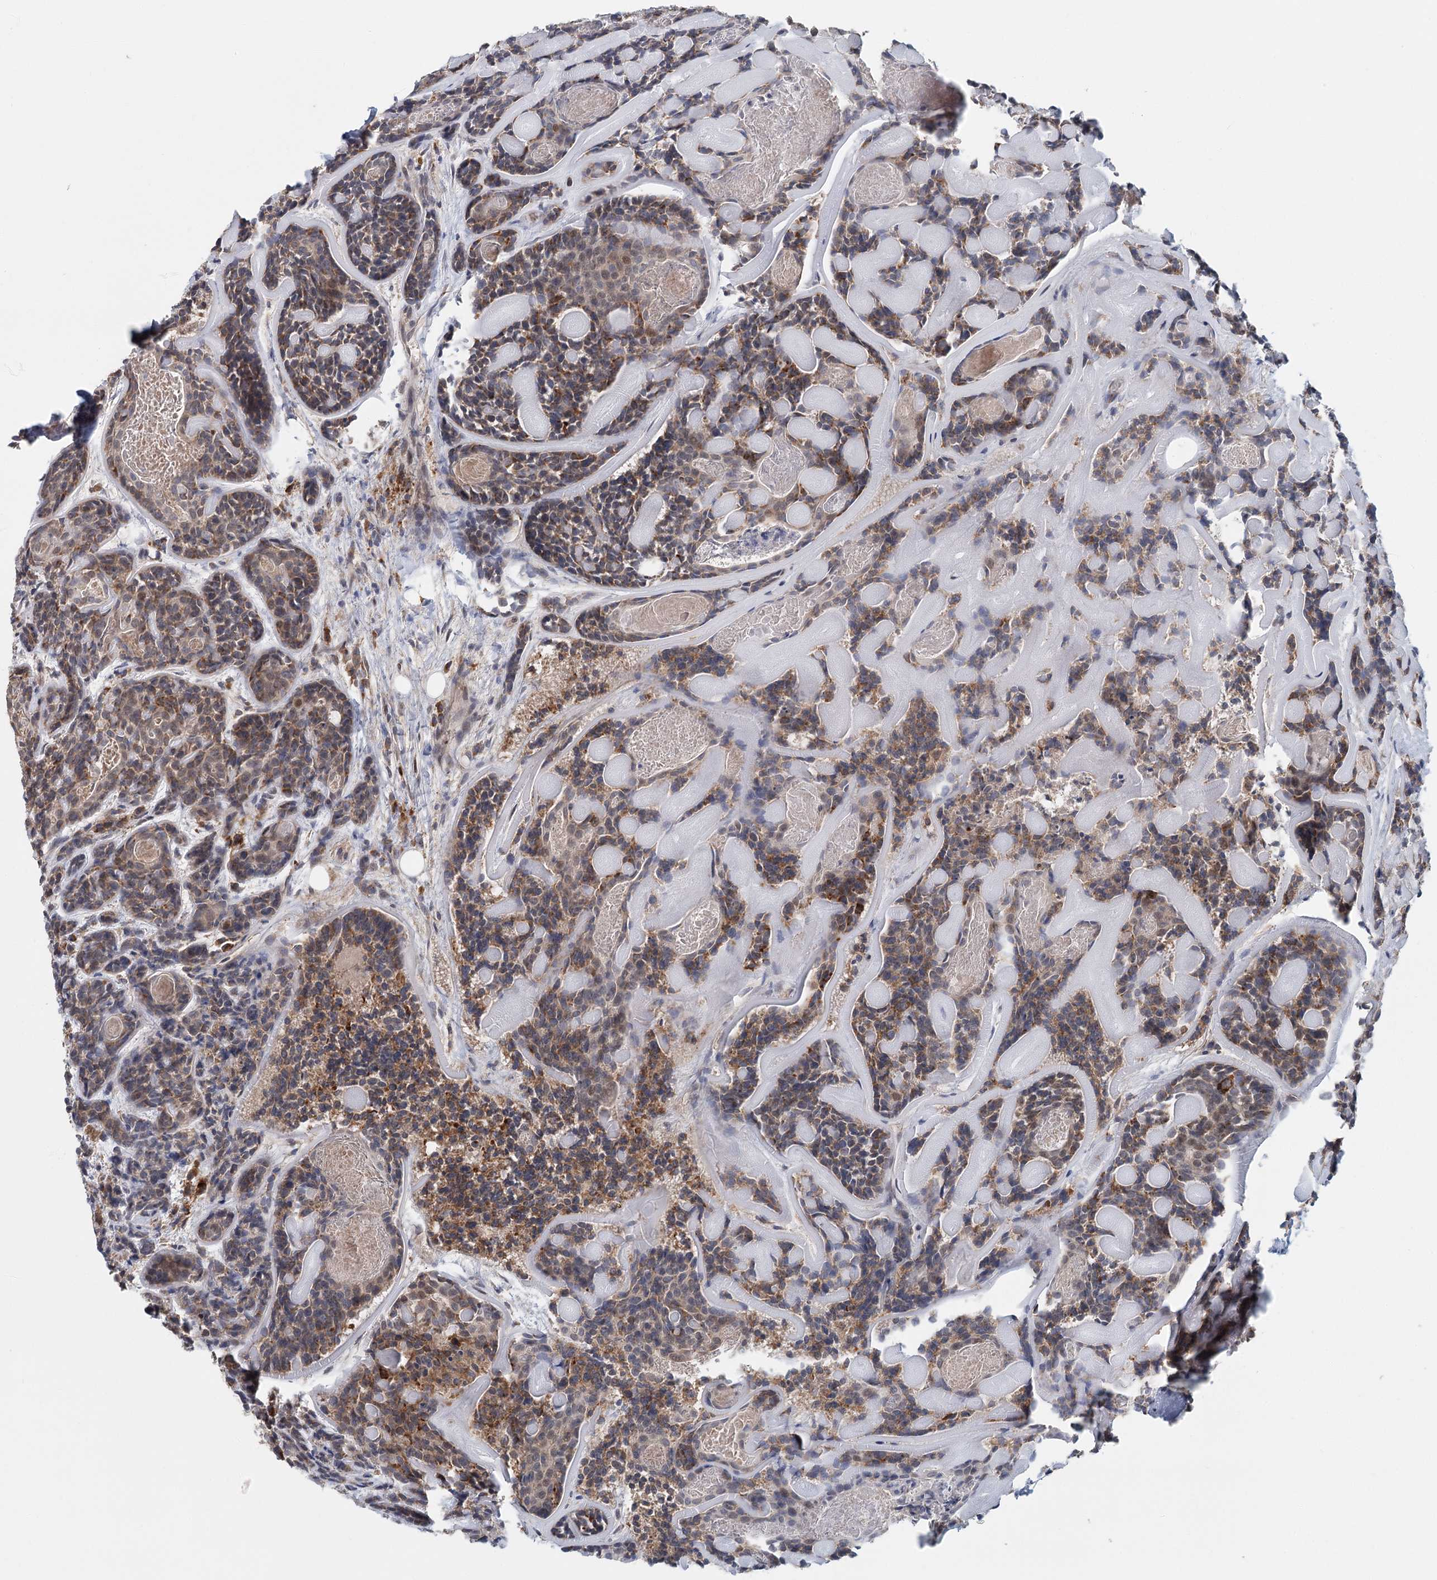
{"staining": {"intensity": "moderate", "quantity": ">75%", "location": "cytoplasmic/membranous"}, "tissue": "head and neck cancer", "cell_type": "Tumor cells", "image_type": "cancer", "snomed": [{"axis": "morphology", "description": "Adenocarcinoma, NOS"}, {"axis": "topography", "description": "Salivary gland"}, {"axis": "topography", "description": "Head-Neck"}], "caption": "High-magnification brightfield microscopy of adenocarcinoma (head and neck) stained with DAB (brown) and counterstained with hematoxylin (blue). tumor cells exhibit moderate cytoplasmic/membranous staining is appreciated in approximately>75% of cells. (DAB IHC with brightfield microscopy, high magnification).", "gene": "ADK", "patient": {"sex": "female", "age": 63}}